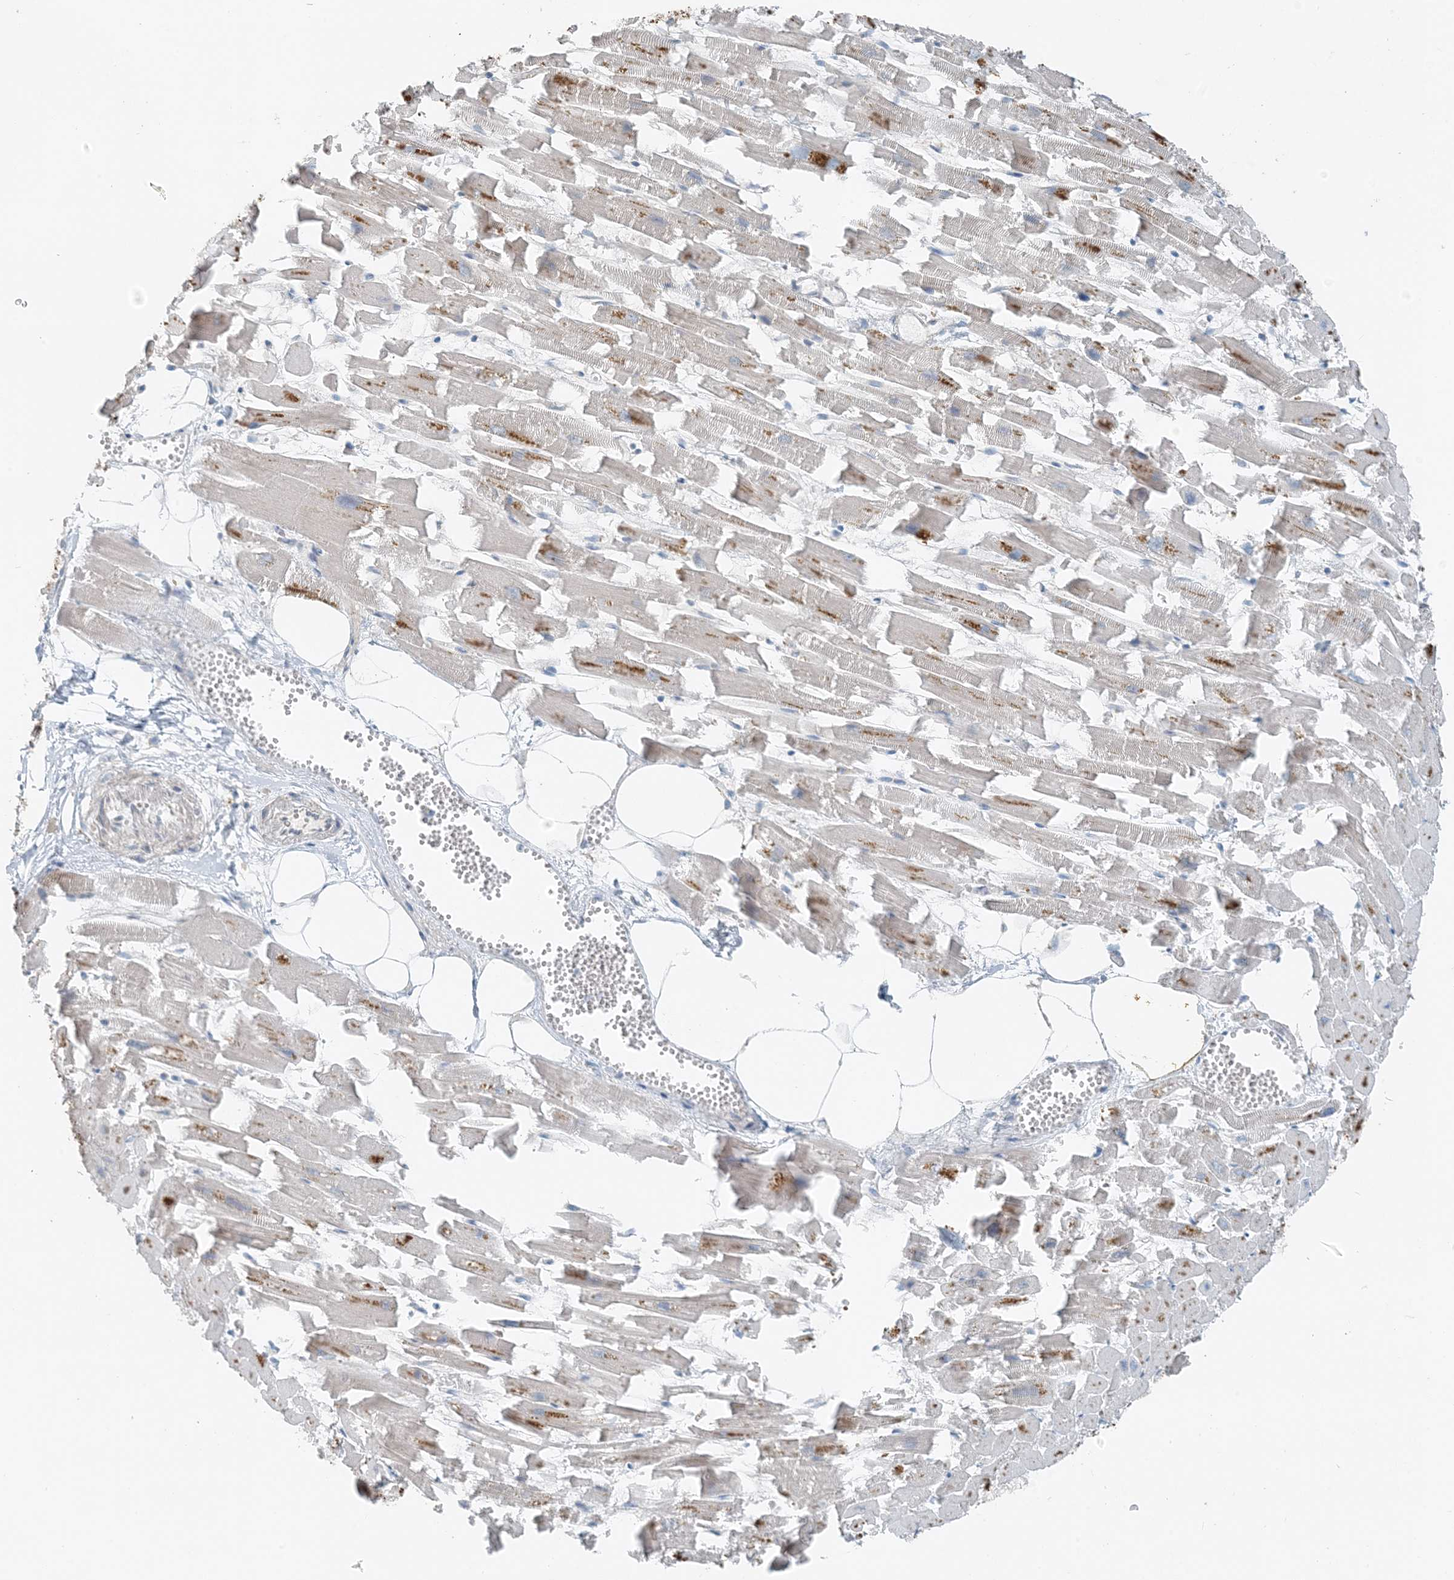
{"staining": {"intensity": "moderate", "quantity": "25%-75%", "location": "cytoplasmic/membranous"}, "tissue": "heart muscle", "cell_type": "Cardiomyocytes", "image_type": "normal", "snomed": [{"axis": "morphology", "description": "Normal tissue, NOS"}, {"axis": "topography", "description": "Heart"}], "caption": "Immunohistochemistry (IHC) micrograph of normal heart muscle: heart muscle stained using IHC displays medium levels of moderate protein expression localized specifically in the cytoplasmic/membranous of cardiomyocytes, appearing as a cytoplasmic/membranous brown color.", "gene": "MITD1", "patient": {"sex": "female", "age": 64}}